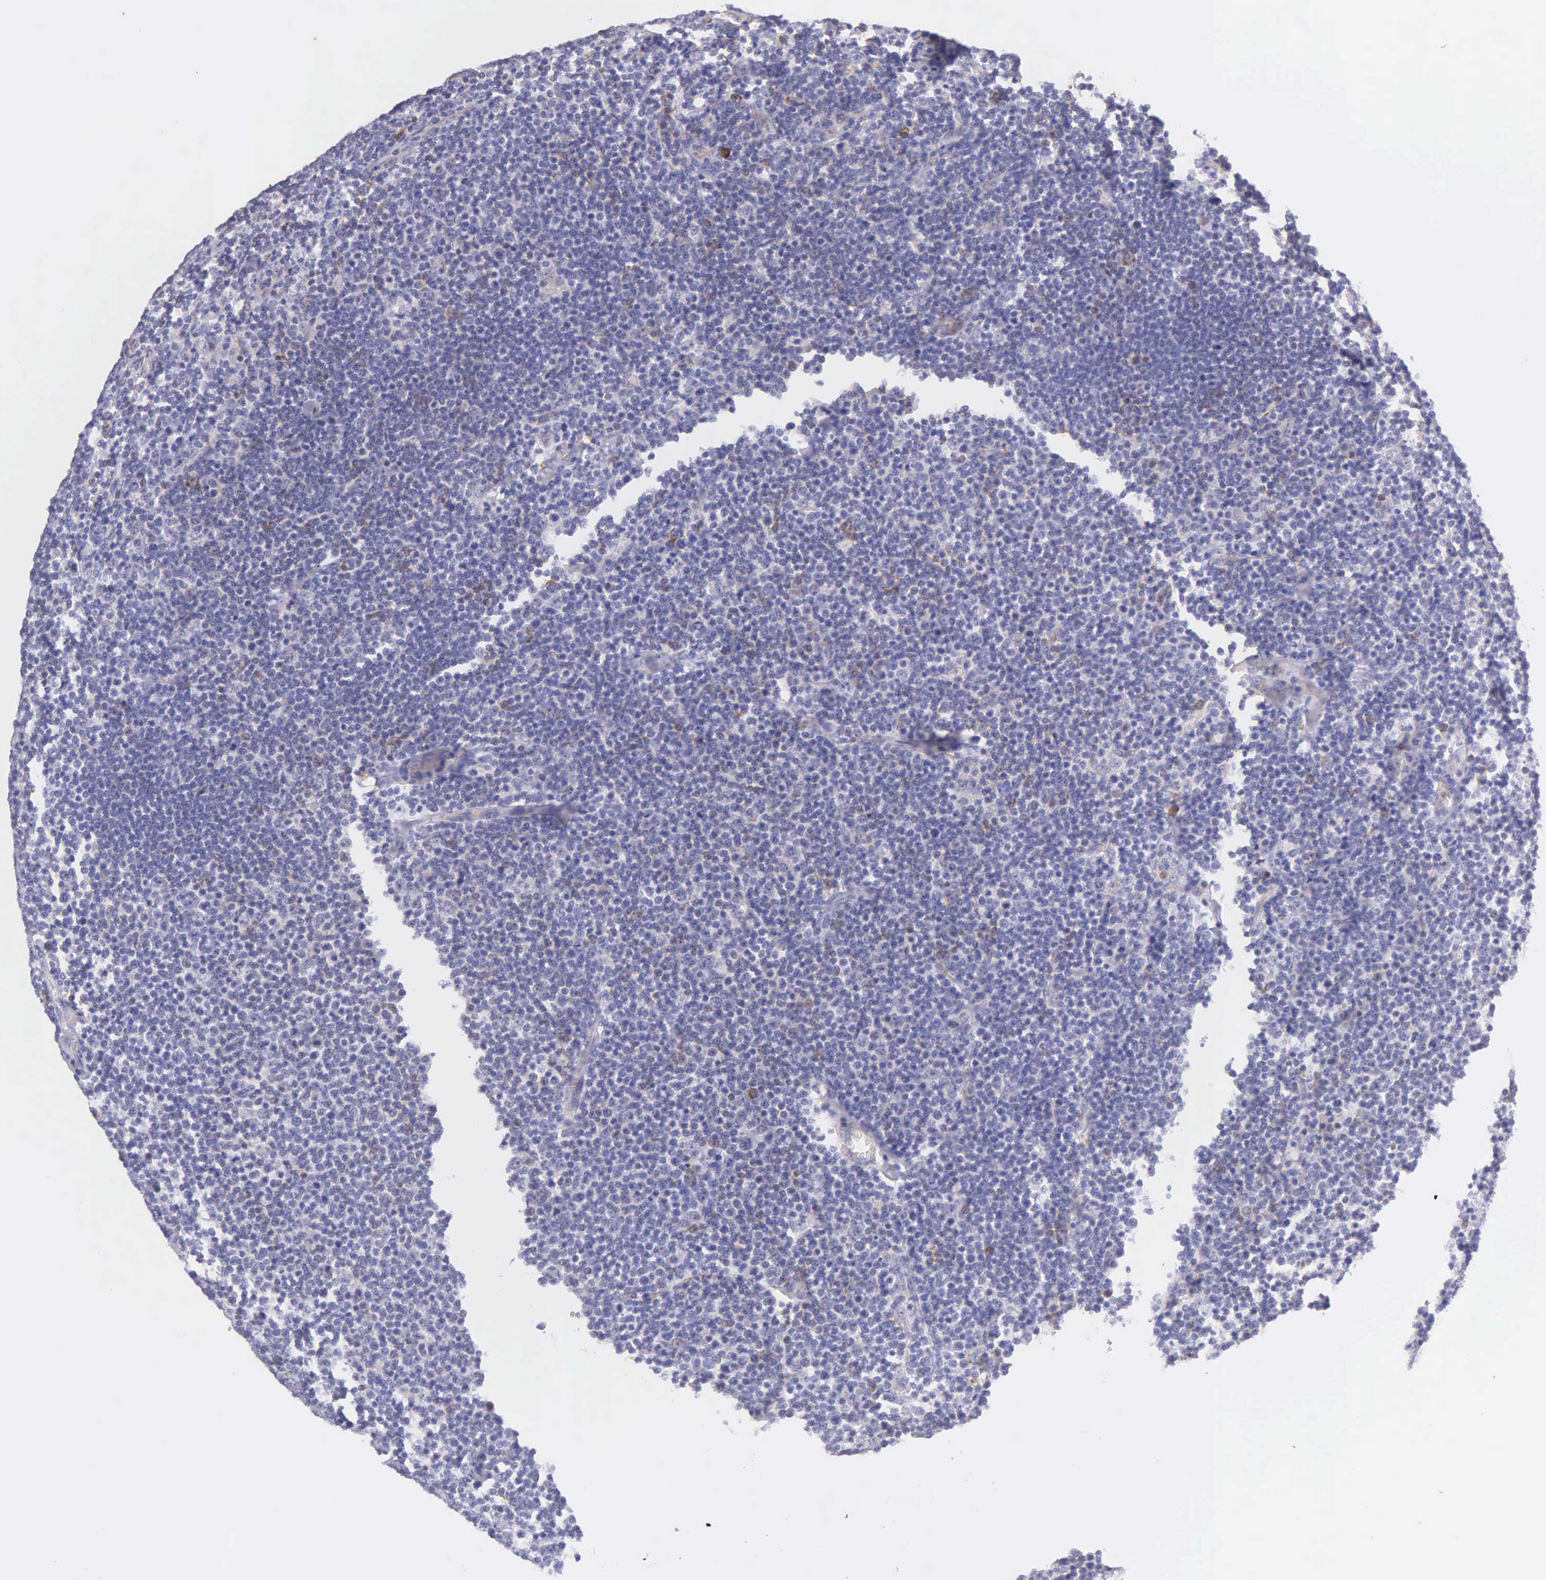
{"staining": {"intensity": "negative", "quantity": "none", "location": "none"}, "tissue": "lymphoma", "cell_type": "Tumor cells", "image_type": "cancer", "snomed": [{"axis": "morphology", "description": "Malignant lymphoma, non-Hodgkin's type, Low grade"}, {"axis": "topography", "description": "Lymph node"}], "caption": "This is an immunohistochemistry (IHC) histopathology image of lymphoma. There is no positivity in tumor cells.", "gene": "CKAP4", "patient": {"sex": "male", "age": 74}}